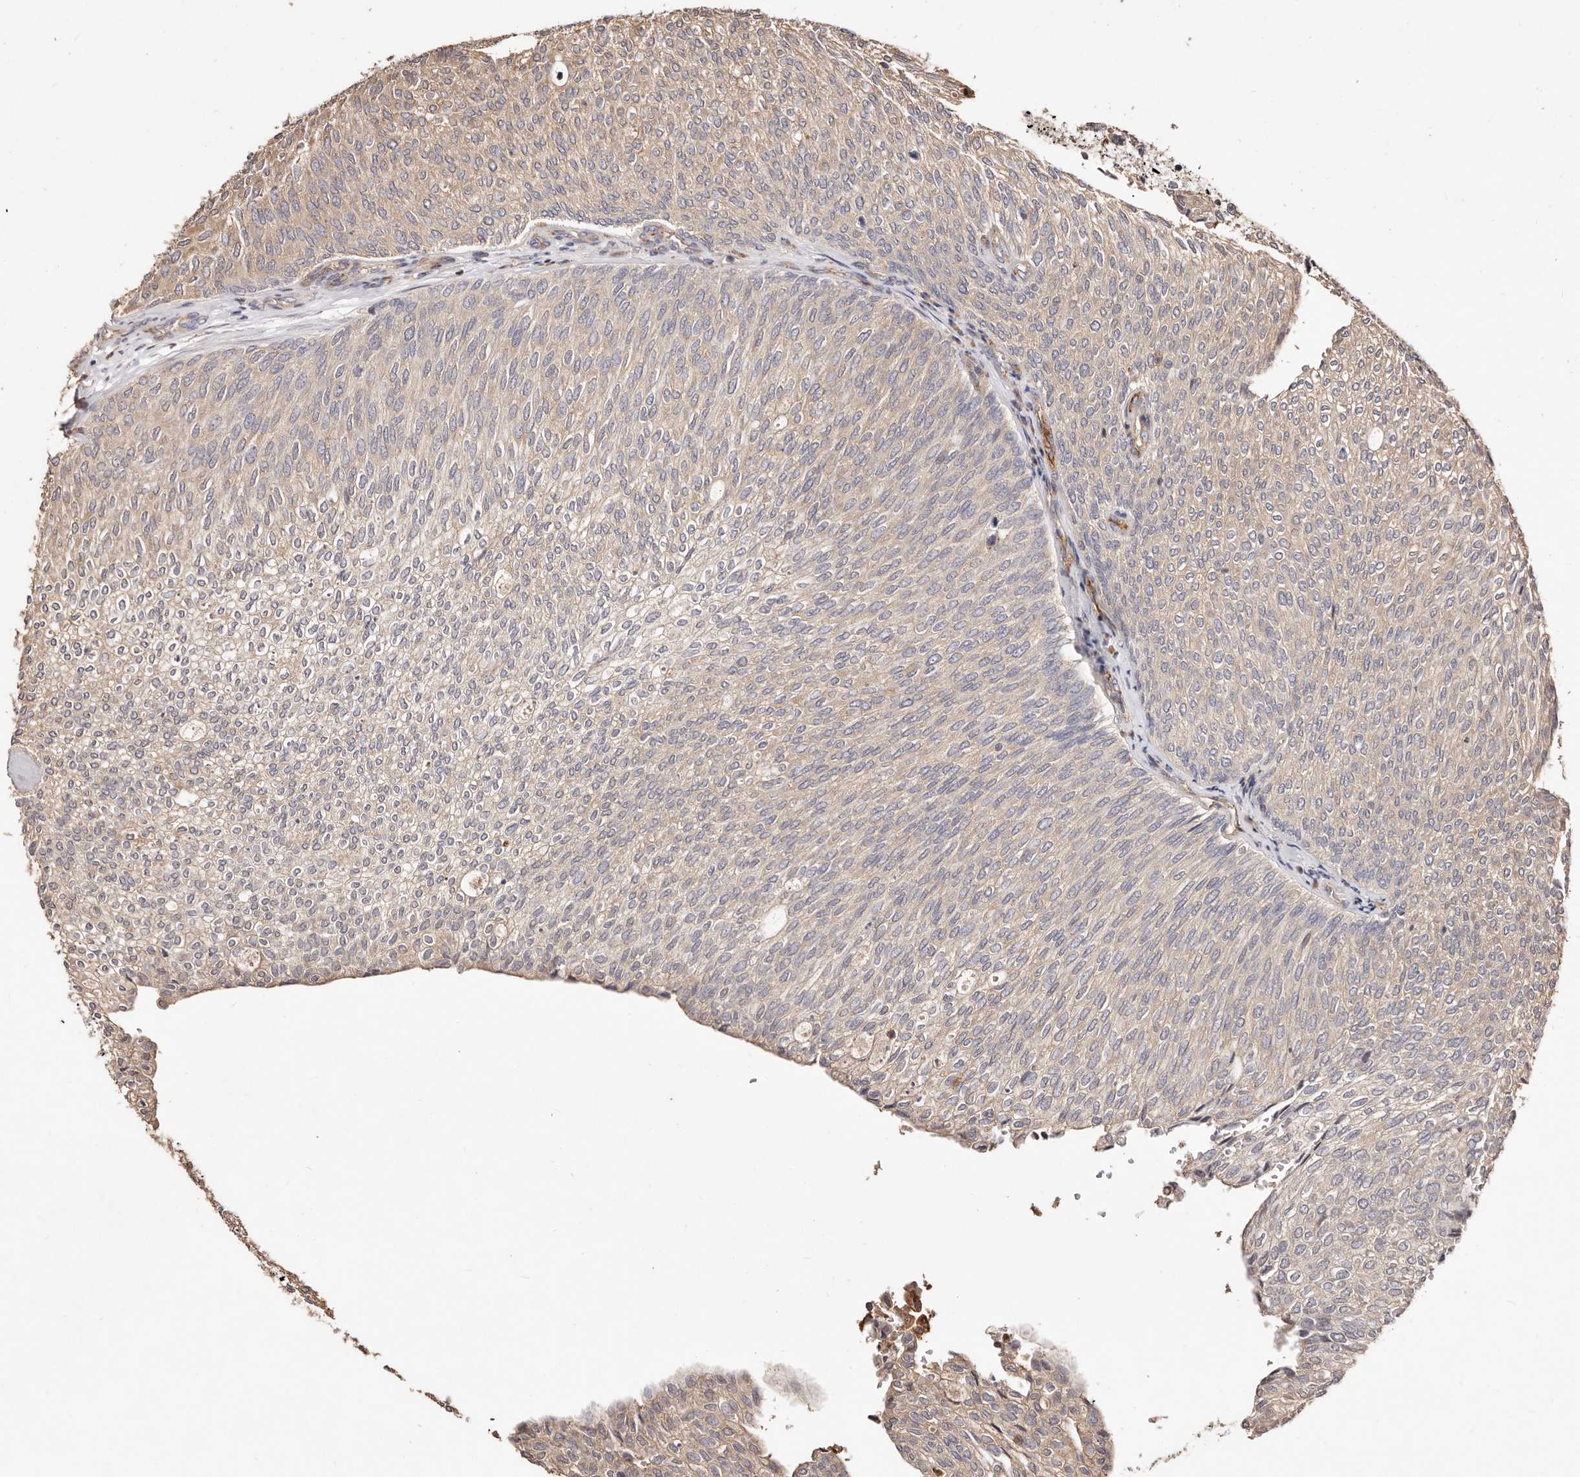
{"staining": {"intensity": "weak", "quantity": "<25%", "location": "cytoplasmic/membranous"}, "tissue": "urothelial cancer", "cell_type": "Tumor cells", "image_type": "cancer", "snomed": [{"axis": "morphology", "description": "Urothelial carcinoma, Low grade"}, {"axis": "topography", "description": "Urinary bladder"}], "caption": "A micrograph of human urothelial carcinoma (low-grade) is negative for staining in tumor cells. (DAB immunohistochemistry (IHC) with hematoxylin counter stain).", "gene": "CCL14", "patient": {"sex": "female", "age": 79}}